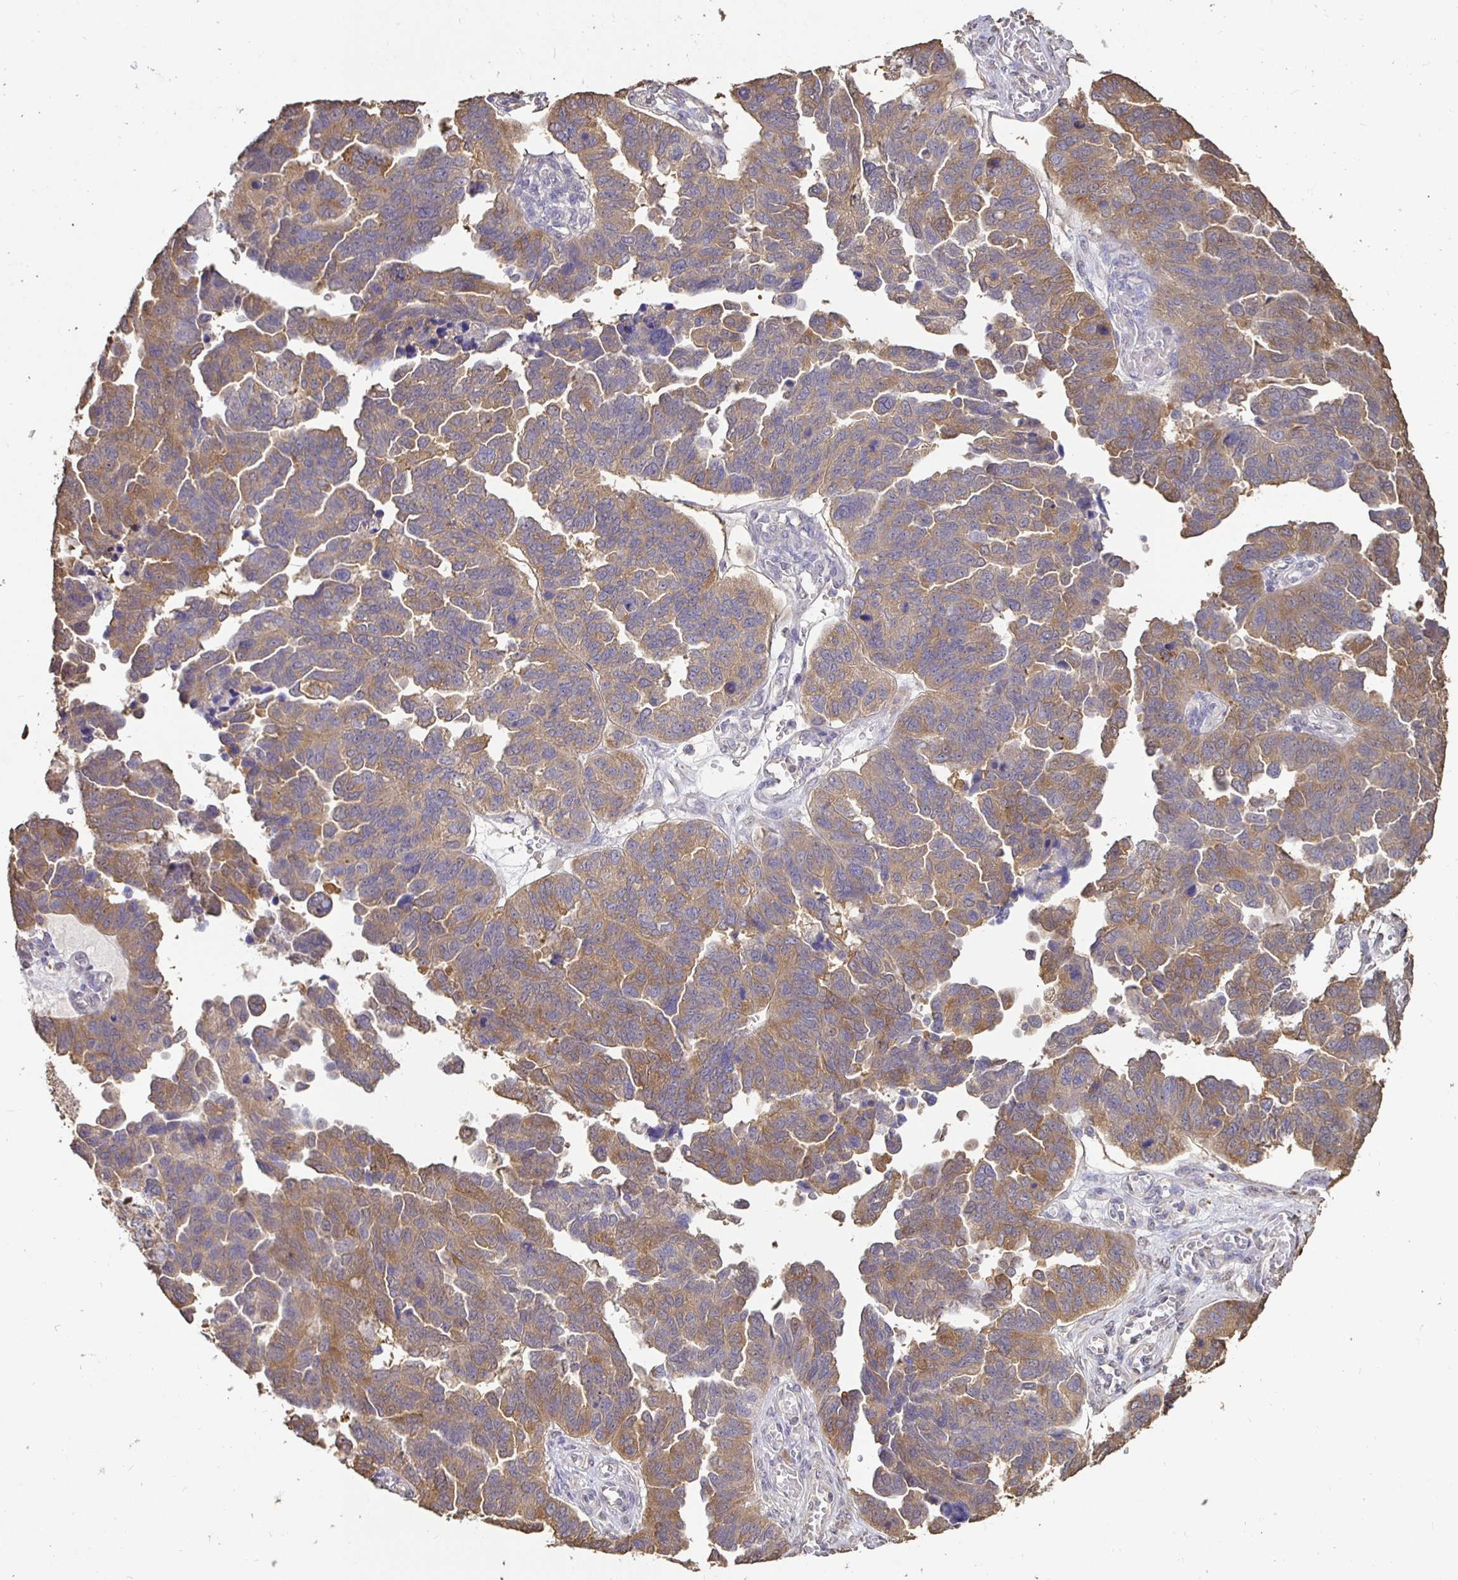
{"staining": {"intensity": "moderate", "quantity": ">75%", "location": "cytoplasmic/membranous"}, "tissue": "ovarian cancer", "cell_type": "Tumor cells", "image_type": "cancer", "snomed": [{"axis": "morphology", "description": "Cystadenocarcinoma, serous, NOS"}, {"axis": "topography", "description": "Ovary"}], "caption": "Immunohistochemistry of ovarian serous cystadenocarcinoma reveals medium levels of moderate cytoplasmic/membranous expression in about >75% of tumor cells.", "gene": "MAPK8IP3", "patient": {"sex": "female", "age": 64}}